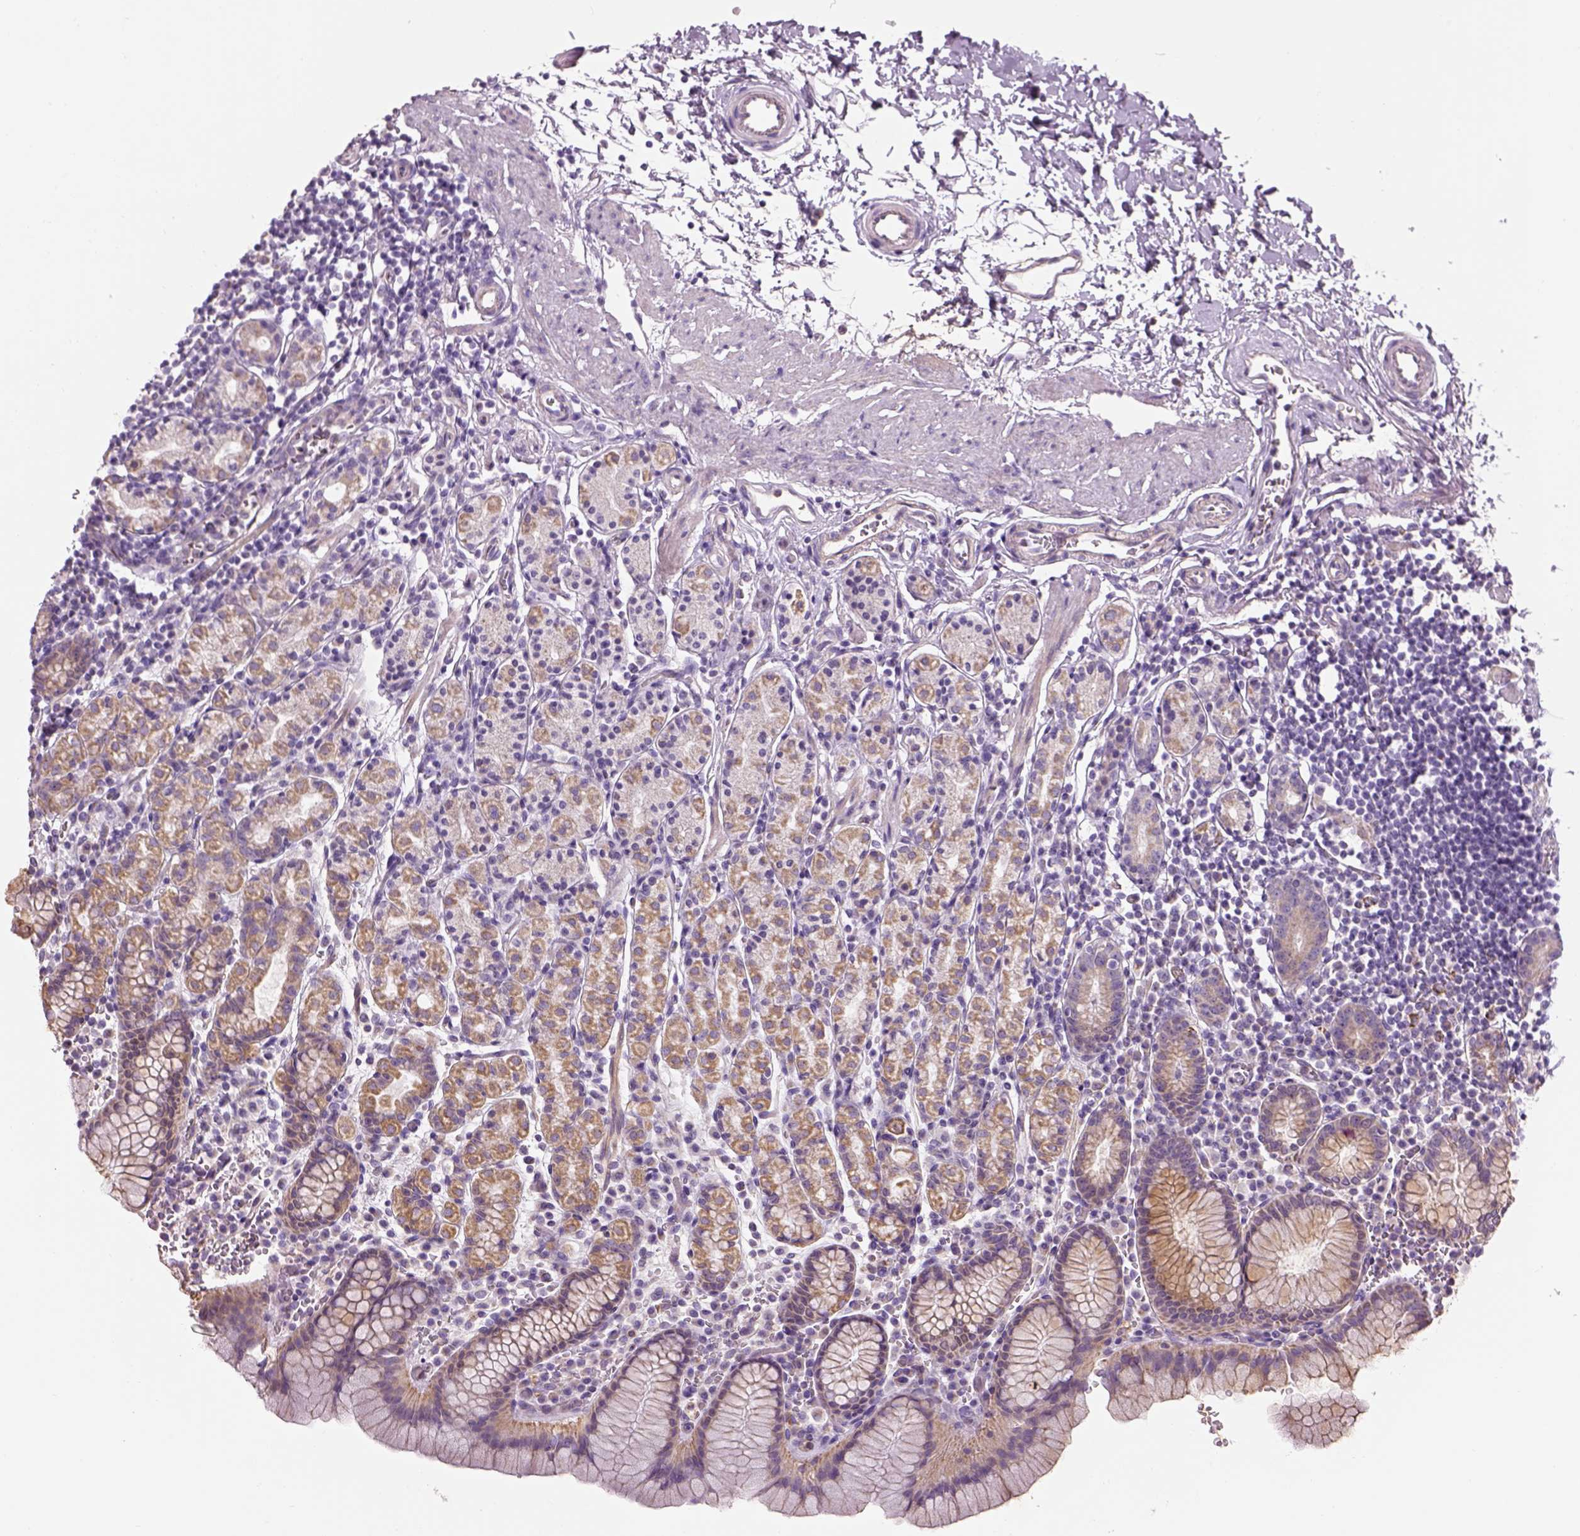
{"staining": {"intensity": "weak", "quantity": "25%-75%", "location": "cytoplasmic/membranous"}, "tissue": "stomach", "cell_type": "Glandular cells", "image_type": "normal", "snomed": [{"axis": "morphology", "description": "Normal tissue, NOS"}, {"axis": "topography", "description": "Stomach, upper"}, {"axis": "topography", "description": "Stomach"}], "caption": "Immunohistochemistry histopathology image of normal human stomach stained for a protein (brown), which exhibits low levels of weak cytoplasmic/membranous expression in approximately 25%-75% of glandular cells.", "gene": "IFT52", "patient": {"sex": "male", "age": 62}}